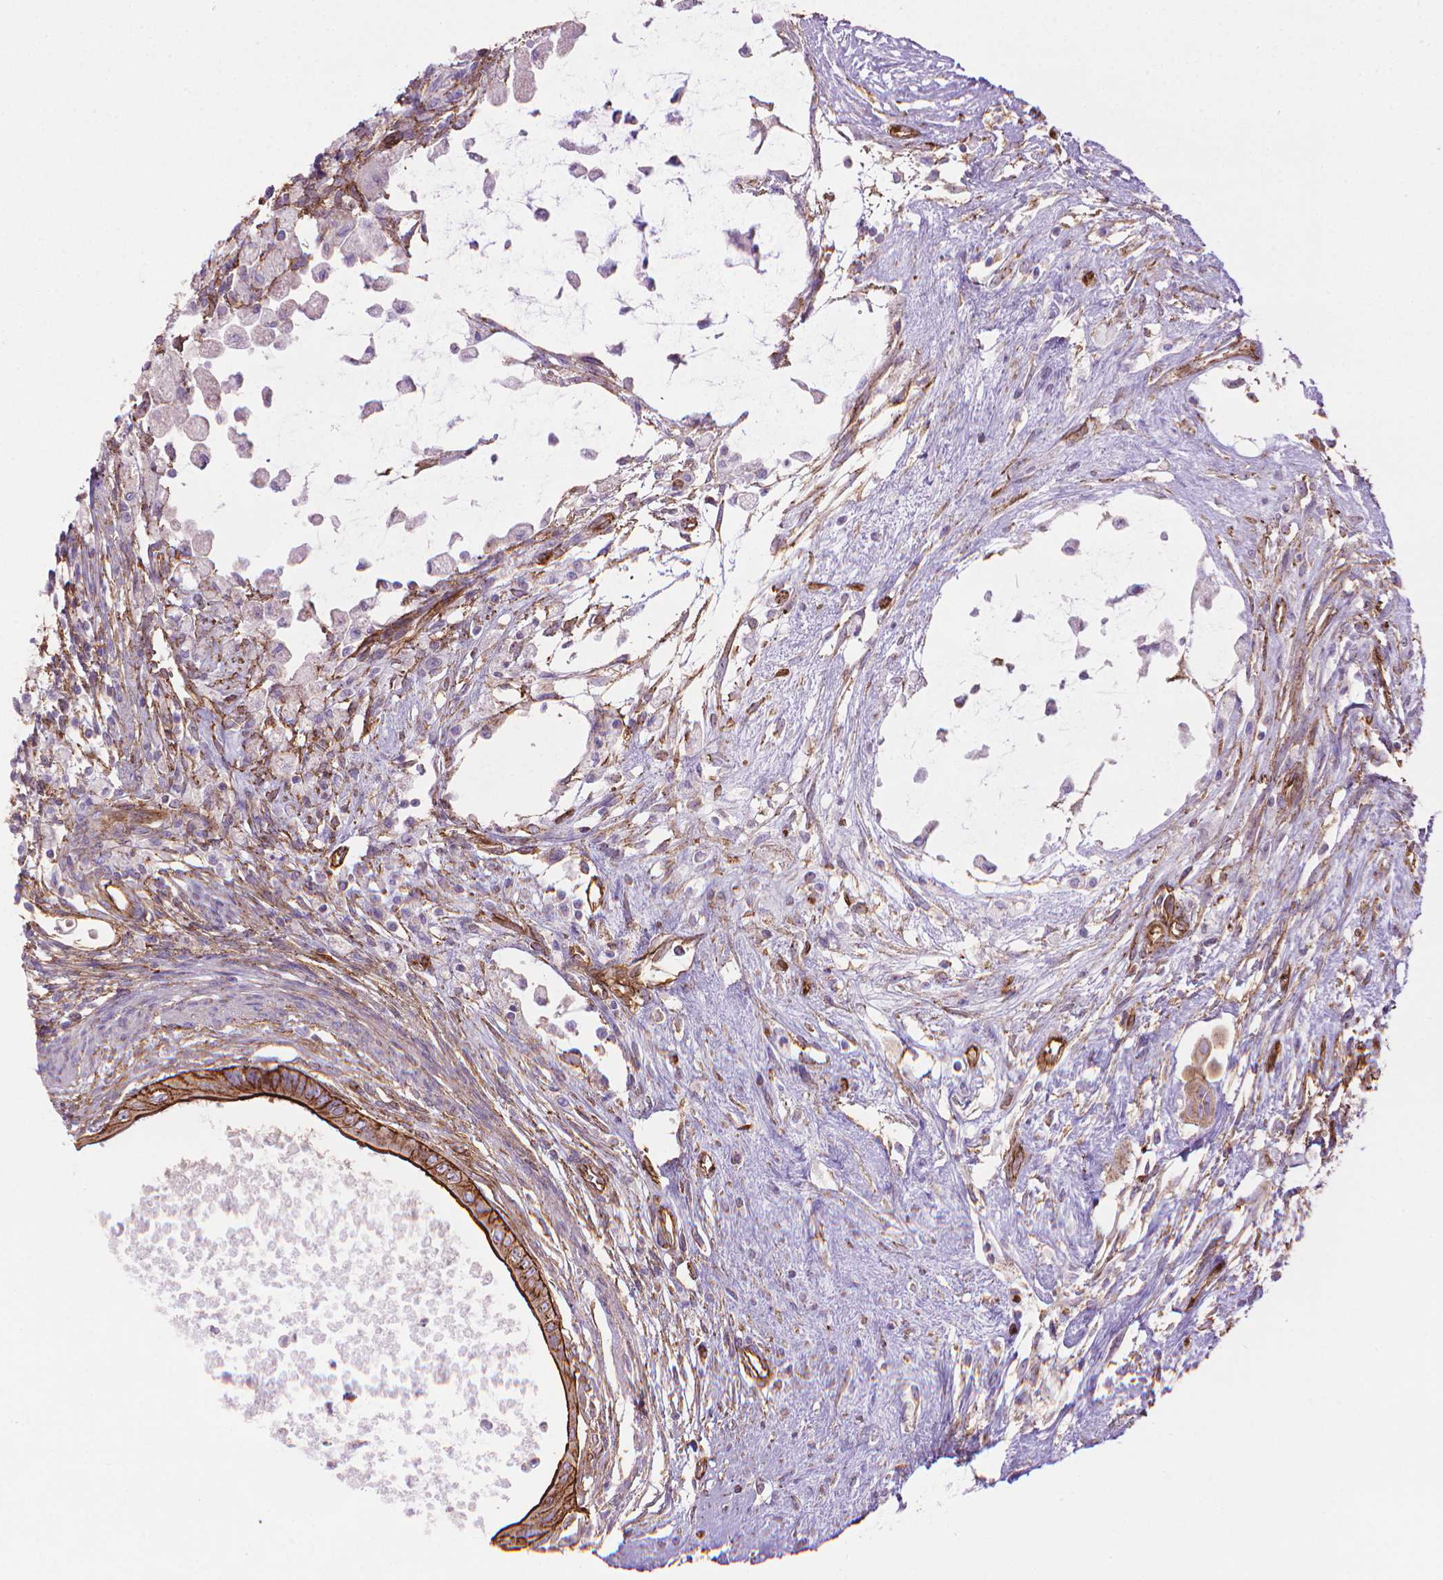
{"staining": {"intensity": "strong", "quantity": "25%-75%", "location": "cytoplasmic/membranous"}, "tissue": "testis cancer", "cell_type": "Tumor cells", "image_type": "cancer", "snomed": [{"axis": "morphology", "description": "Carcinoma, Embryonal, NOS"}, {"axis": "topography", "description": "Testis"}], "caption": "The micrograph reveals immunohistochemical staining of testis cancer (embryonal carcinoma). There is strong cytoplasmic/membranous positivity is present in approximately 25%-75% of tumor cells.", "gene": "TENT5A", "patient": {"sex": "male", "age": 37}}